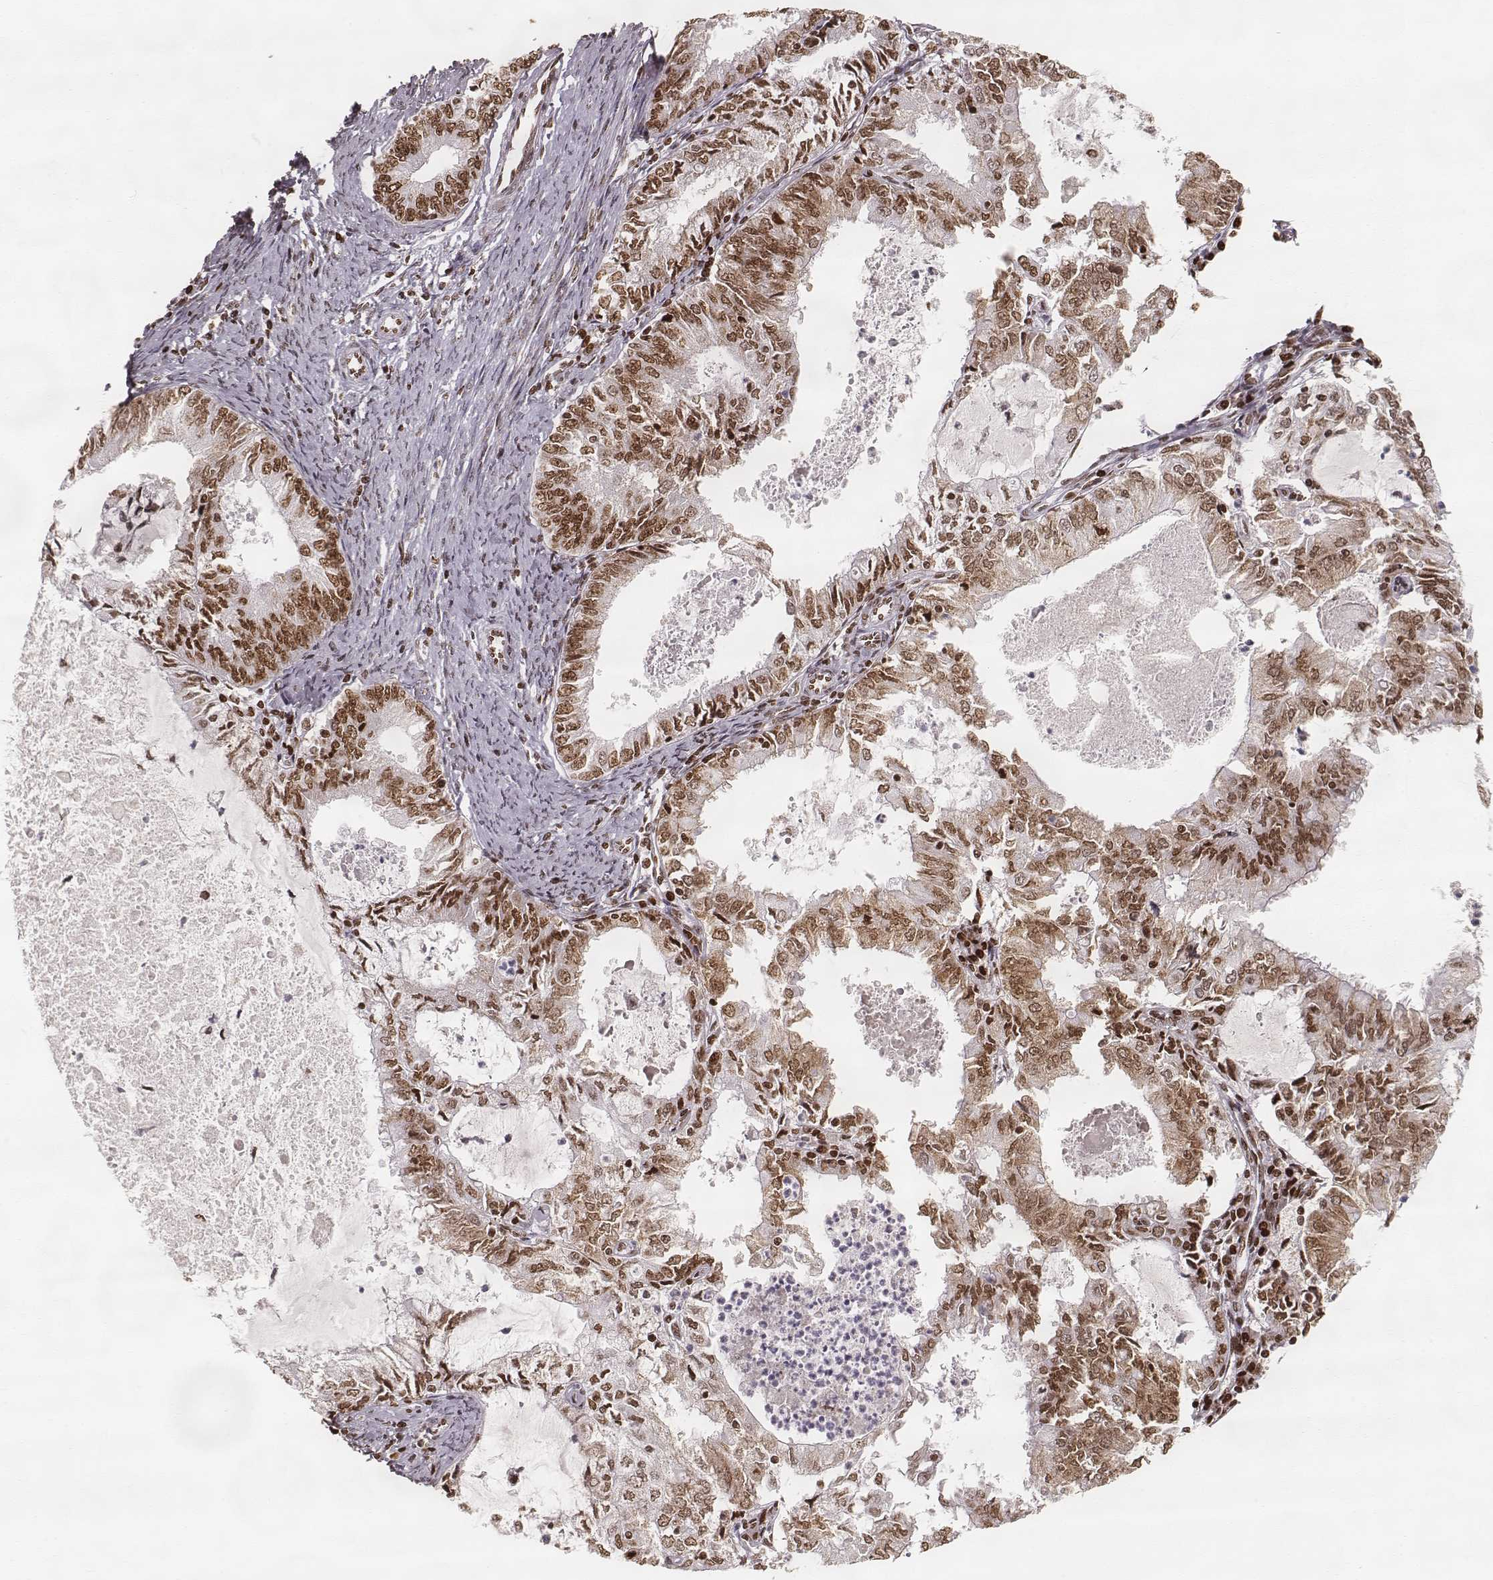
{"staining": {"intensity": "moderate", "quantity": ">75%", "location": "nuclear"}, "tissue": "endometrial cancer", "cell_type": "Tumor cells", "image_type": "cancer", "snomed": [{"axis": "morphology", "description": "Adenocarcinoma, NOS"}, {"axis": "topography", "description": "Endometrium"}], "caption": "Immunohistochemistry (IHC) photomicrograph of neoplastic tissue: human endometrial cancer (adenocarcinoma) stained using IHC reveals medium levels of moderate protein expression localized specifically in the nuclear of tumor cells, appearing as a nuclear brown color.", "gene": "PARP1", "patient": {"sex": "female", "age": 57}}